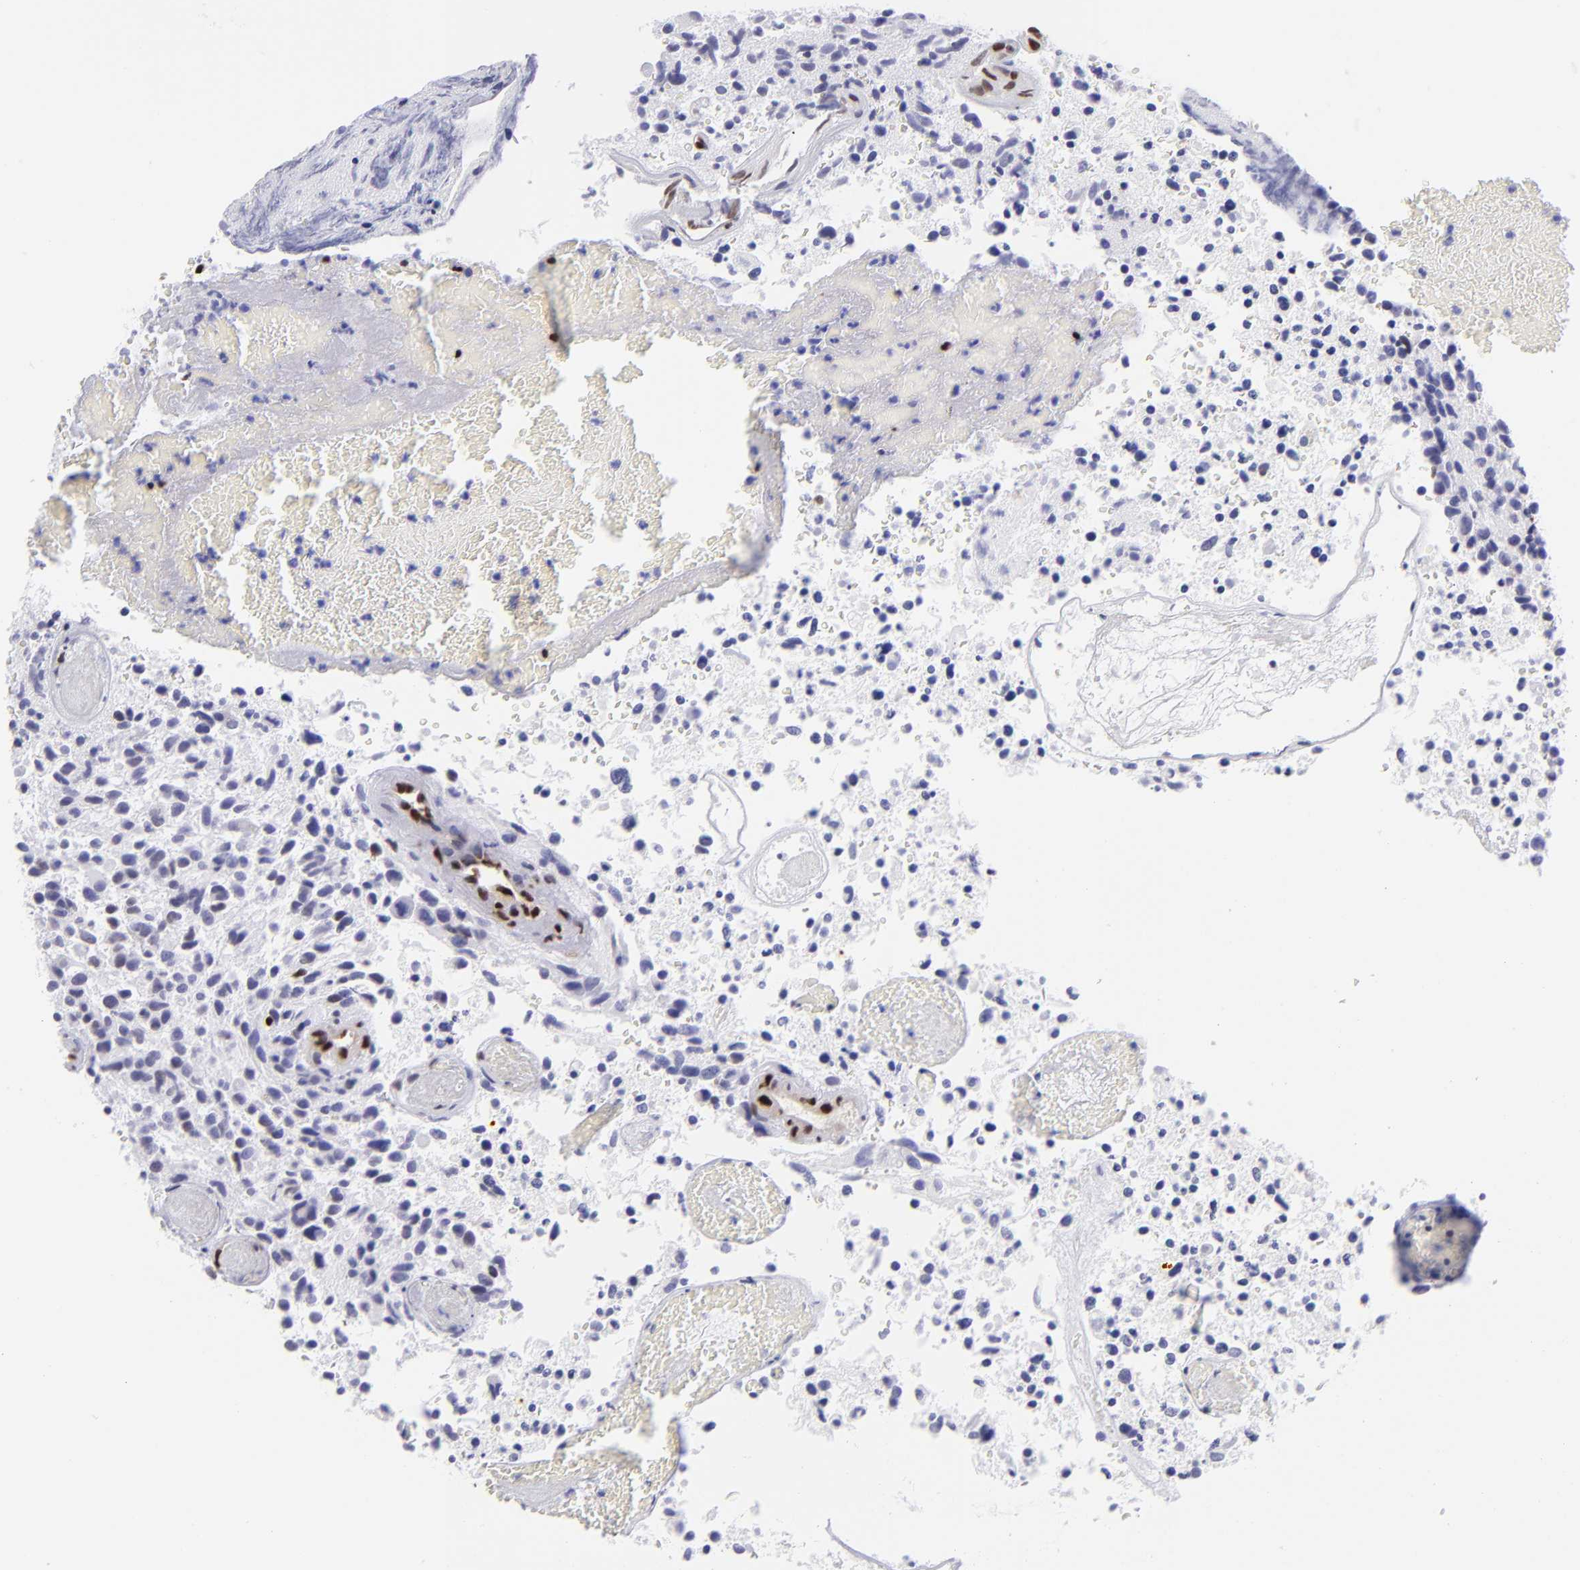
{"staining": {"intensity": "negative", "quantity": "none", "location": "none"}, "tissue": "glioma", "cell_type": "Tumor cells", "image_type": "cancer", "snomed": [{"axis": "morphology", "description": "Glioma, malignant, High grade"}, {"axis": "topography", "description": "Brain"}], "caption": "Immunohistochemical staining of malignant glioma (high-grade) shows no significant staining in tumor cells.", "gene": "ETS1", "patient": {"sex": "male", "age": 72}}